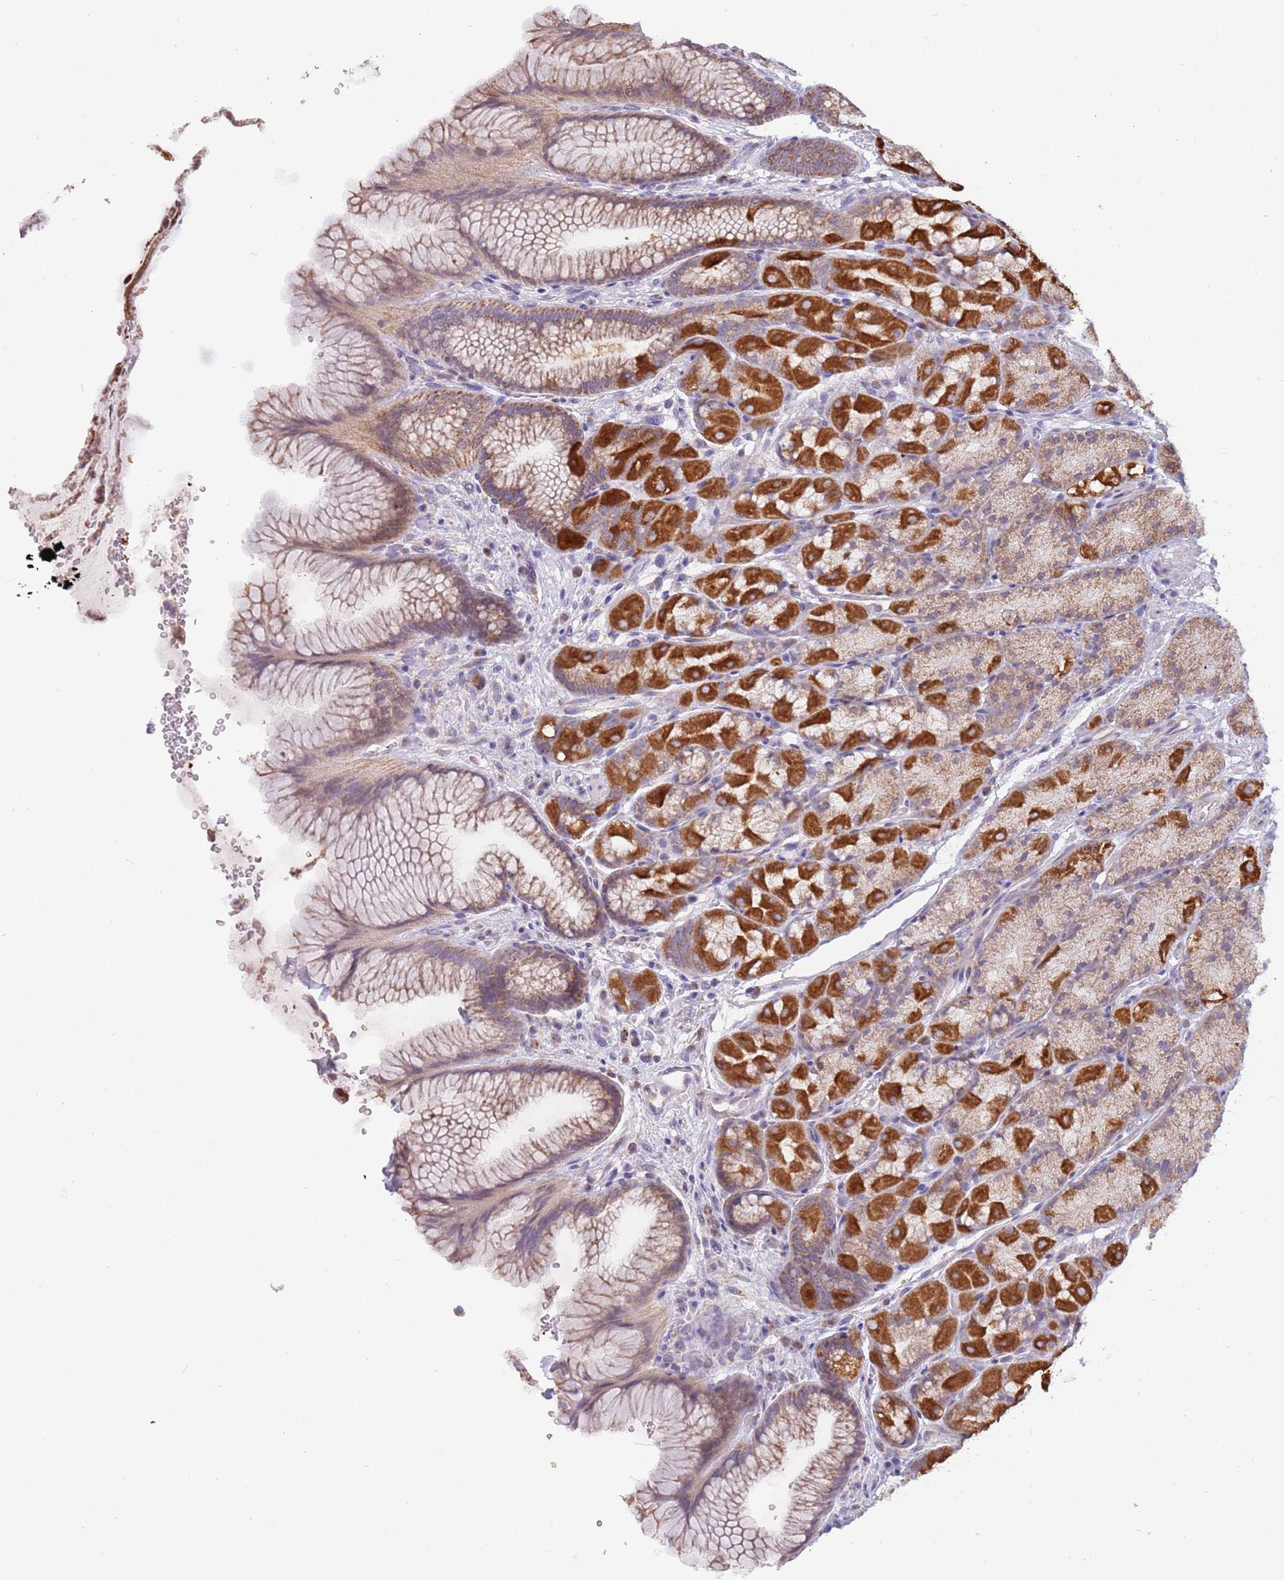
{"staining": {"intensity": "strong", "quantity": "25%-75%", "location": "cytoplasmic/membranous"}, "tissue": "stomach", "cell_type": "Glandular cells", "image_type": "normal", "snomed": [{"axis": "morphology", "description": "Normal tissue, NOS"}, {"axis": "topography", "description": "Stomach"}], "caption": "Approximately 25%-75% of glandular cells in benign human stomach demonstrate strong cytoplasmic/membranous protein staining as visualized by brown immunohistochemical staining.", "gene": "LHX6", "patient": {"sex": "male", "age": 63}}